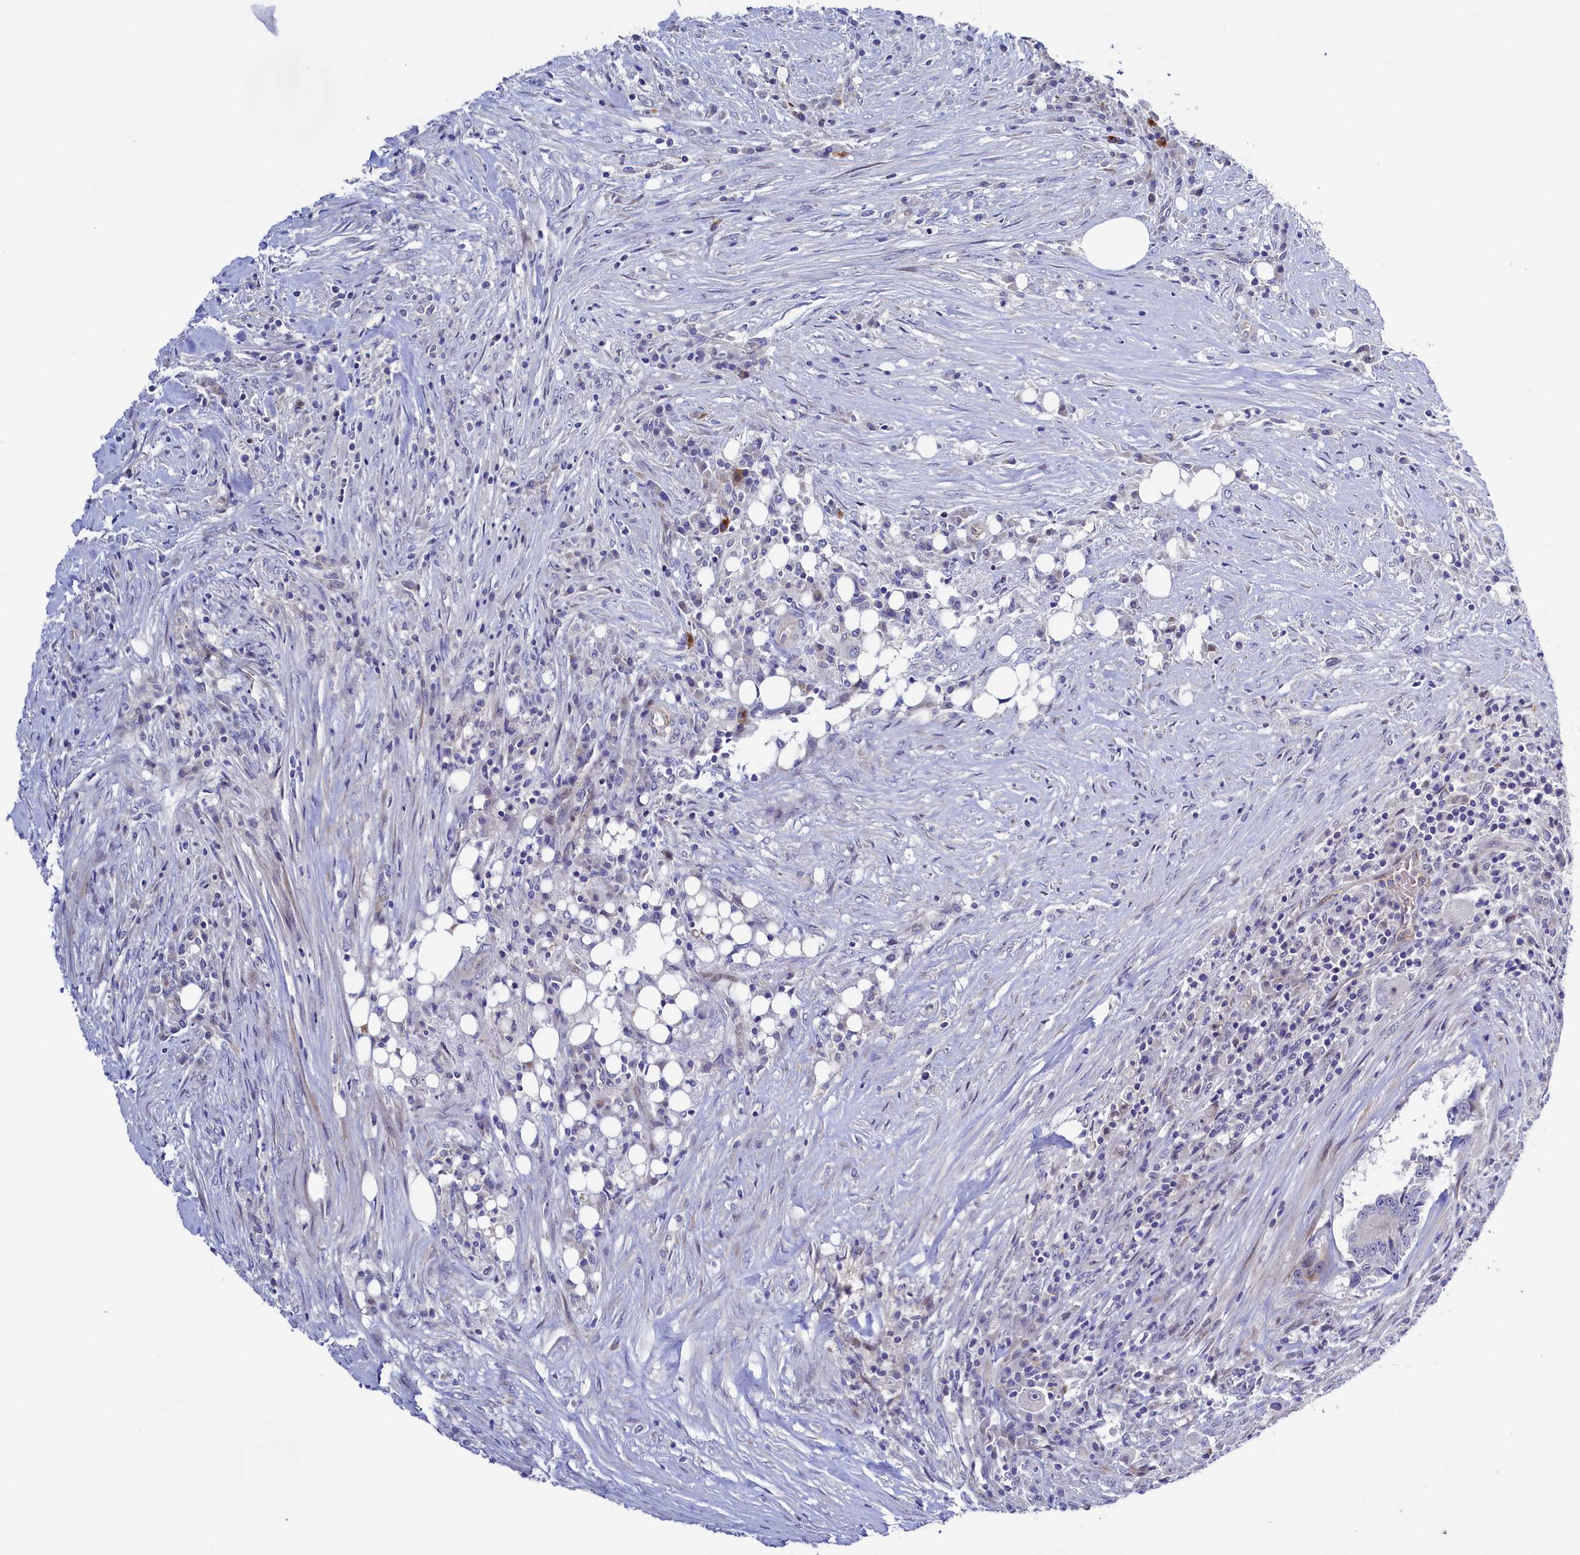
{"staining": {"intensity": "negative", "quantity": "none", "location": "none"}, "tissue": "colorectal cancer", "cell_type": "Tumor cells", "image_type": "cancer", "snomed": [{"axis": "morphology", "description": "Adenocarcinoma, NOS"}, {"axis": "topography", "description": "Colon"}], "caption": "Immunohistochemistry of human colorectal cancer displays no positivity in tumor cells.", "gene": "PIK3C3", "patient": {"sex": "male", "age": 83}}